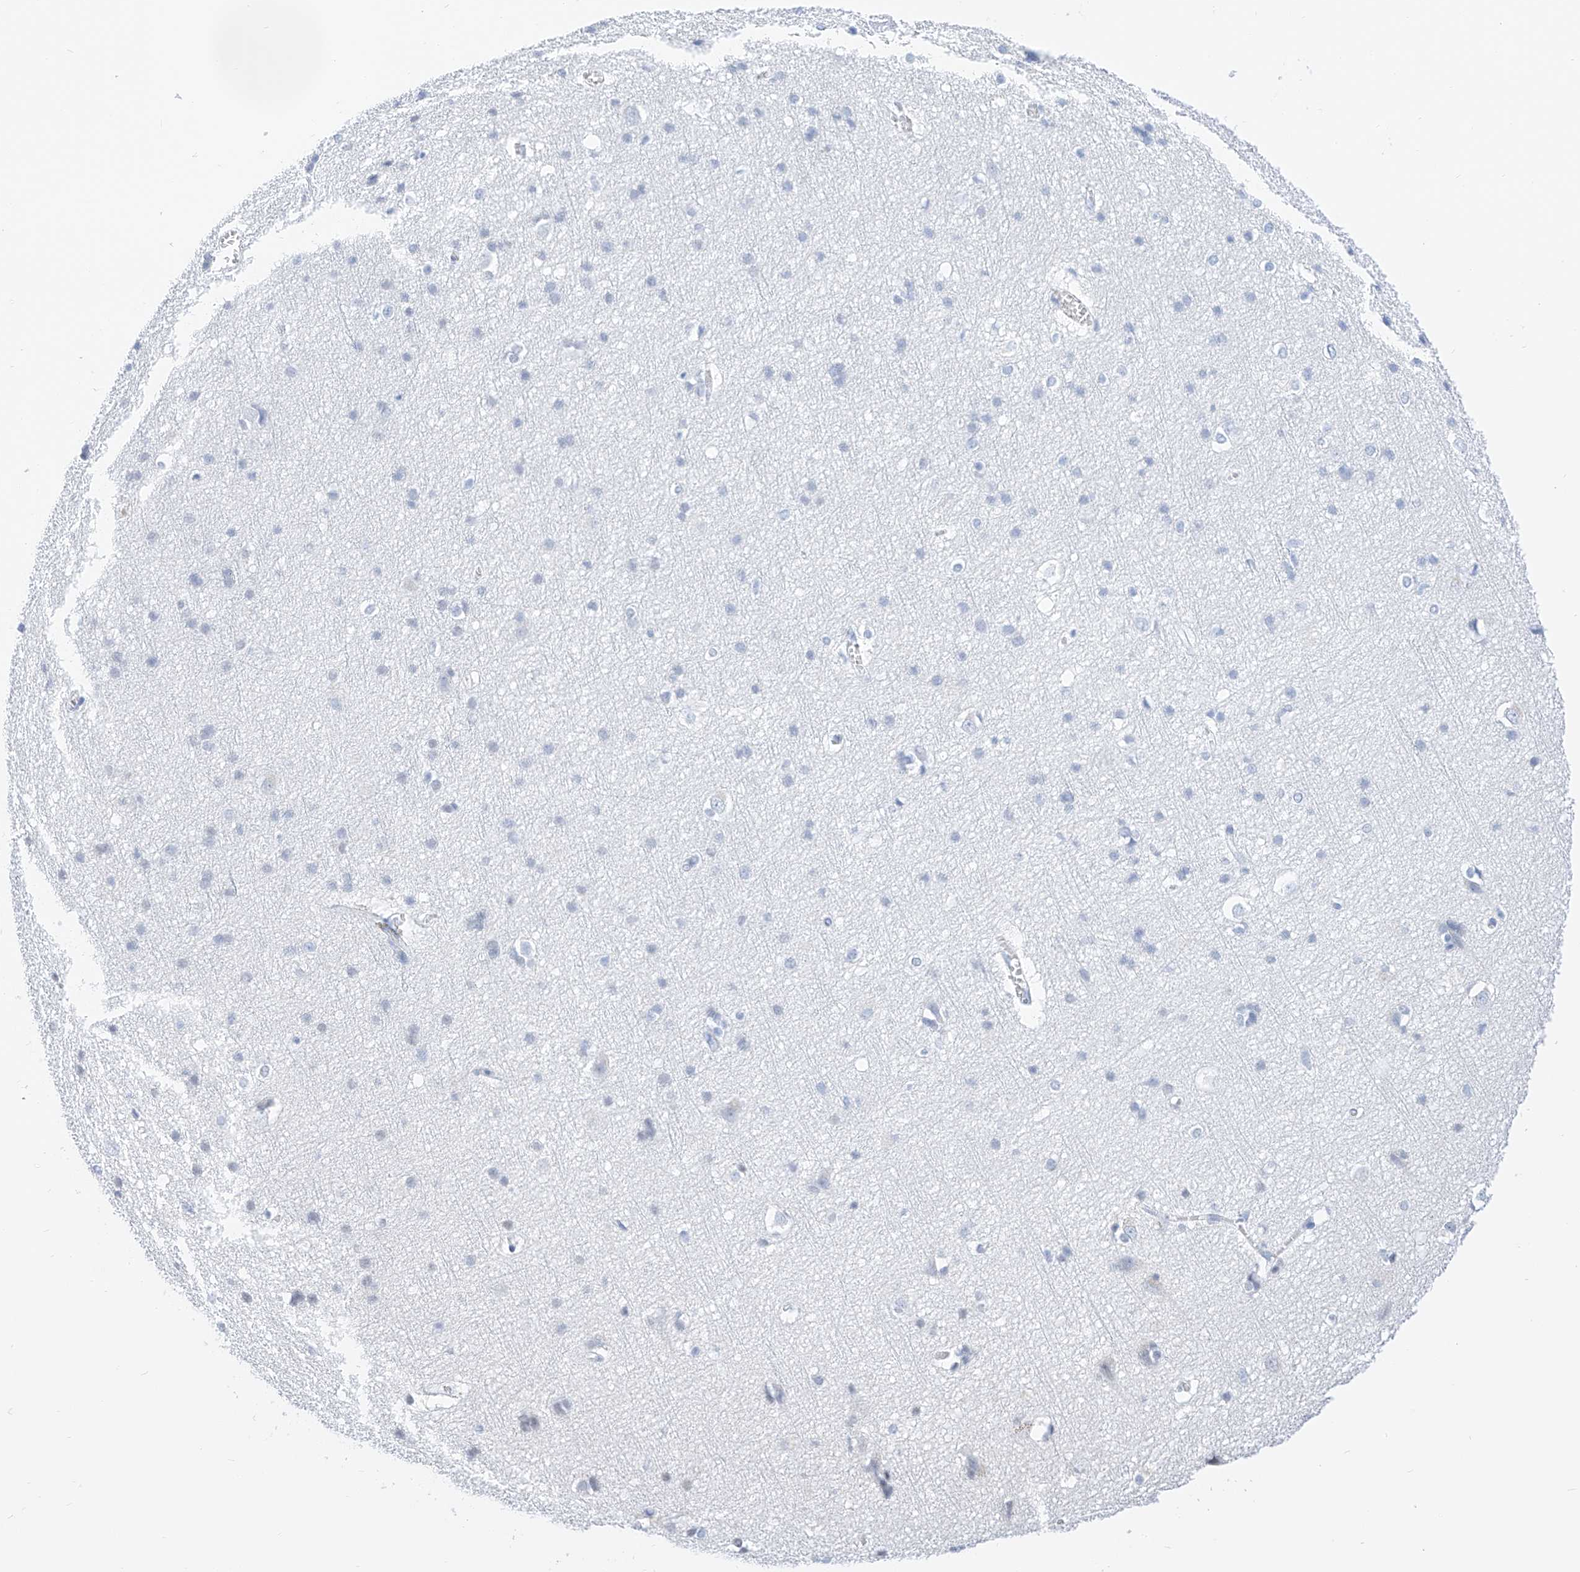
{"staining": {"intensity": "negative", "quantity": "none", "location": "none"}, "tissue": "cerebral cortex", "cell_type": "Endothelial cells", "image_type": "normal", "snomed": [{"axis": "morphology", "description": "Normal tissue, NOS"}, {"axis": "topography", "description": "Cerebral cortex"}], "caption": "This is a image of immunohistochemistry staining of unremarkable cerebral cortex, which shows no expression in endothelial cells. (Brightfield microscopy of DAB immunohistochemistry (IHC) at high magnification).", "gene": "KCNJ1", "patient": {"sex": "male", "age": 54}}